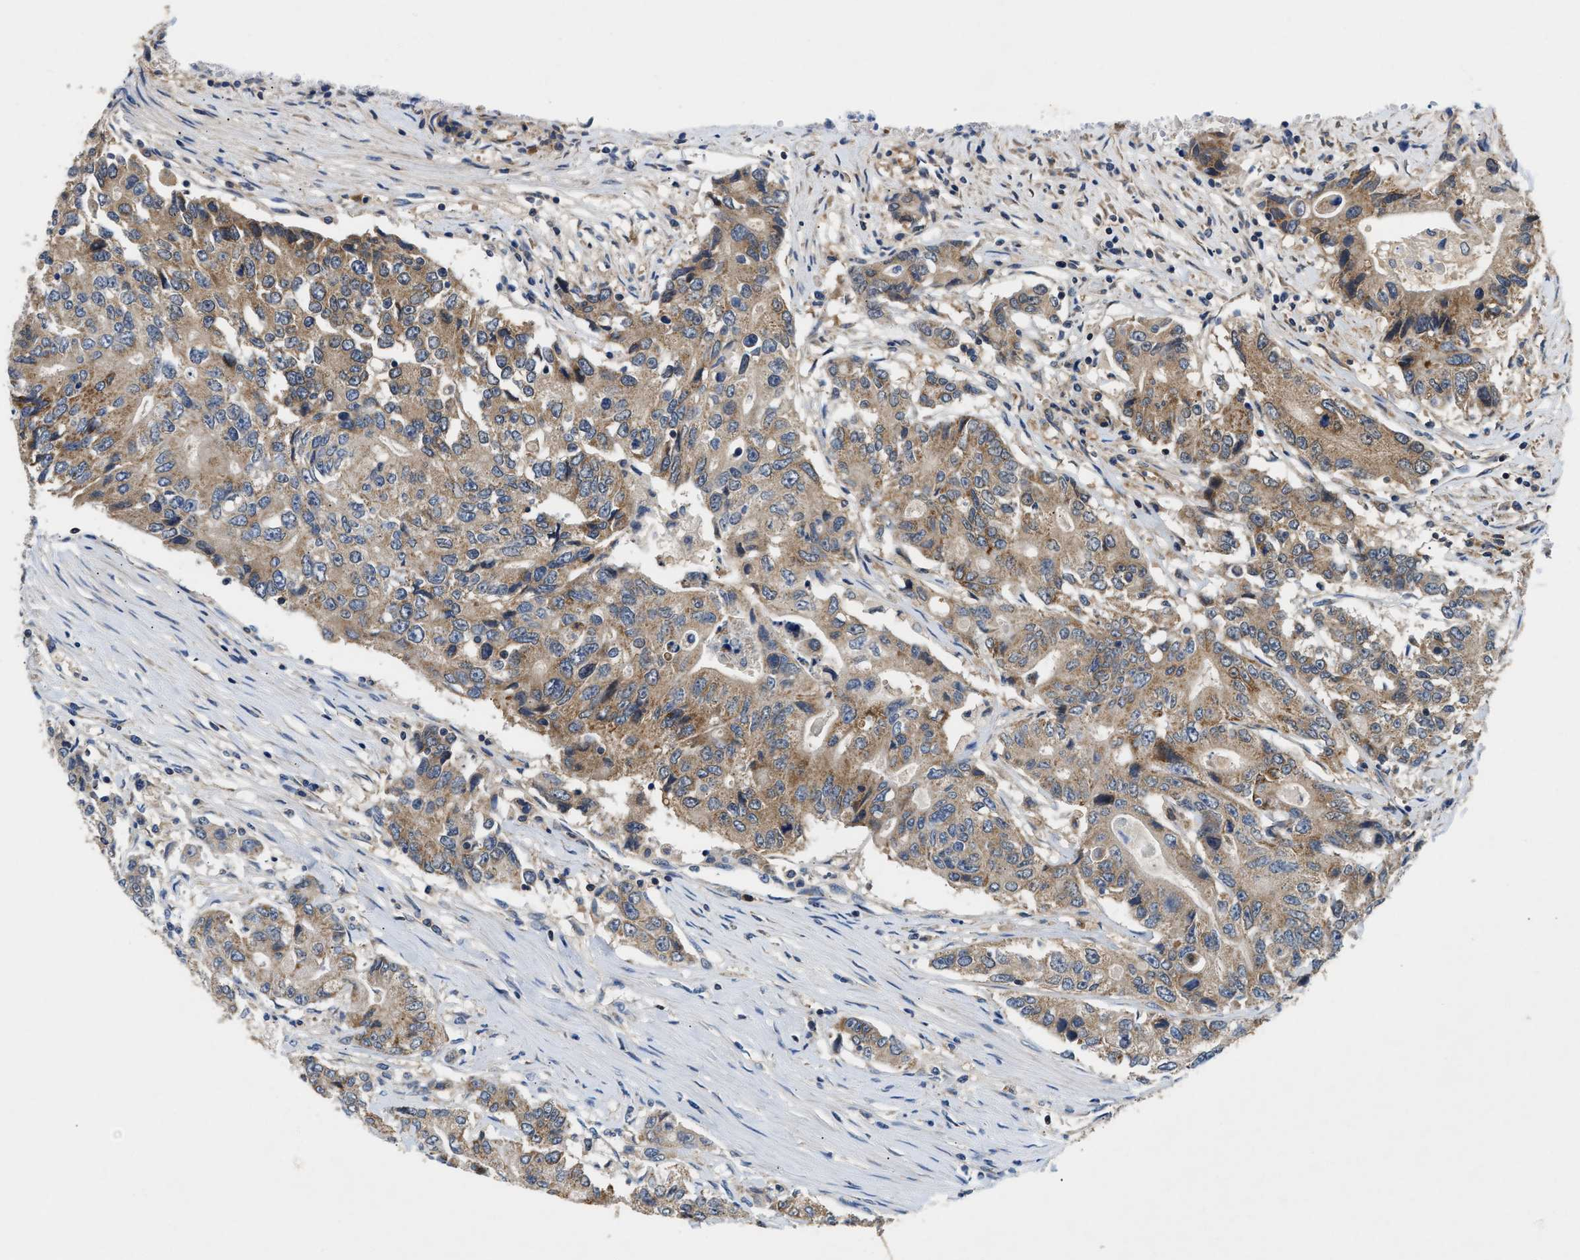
{"staining": {"intensity": "moderate", "quantity": "25%-75%", "location": "cytoplasmic/membranous"}, "tissue": "colorectal cancer", "cell_type": "Tumor cells", "image_type": "cancer", "snomed": [{"axis": "morphology", "description": "Adenocarcinoma, NOS"}, {"axis": "topography", "description": "Colon"}], "caption": "Protein staining demonstrates moderate cytoplasmic/membranous positivity in about 25%-75% of tumor cells in adenocarcinoma (colorectal).", "gene": "CCM2", "patient": {"sex": "female", "age": 77}}